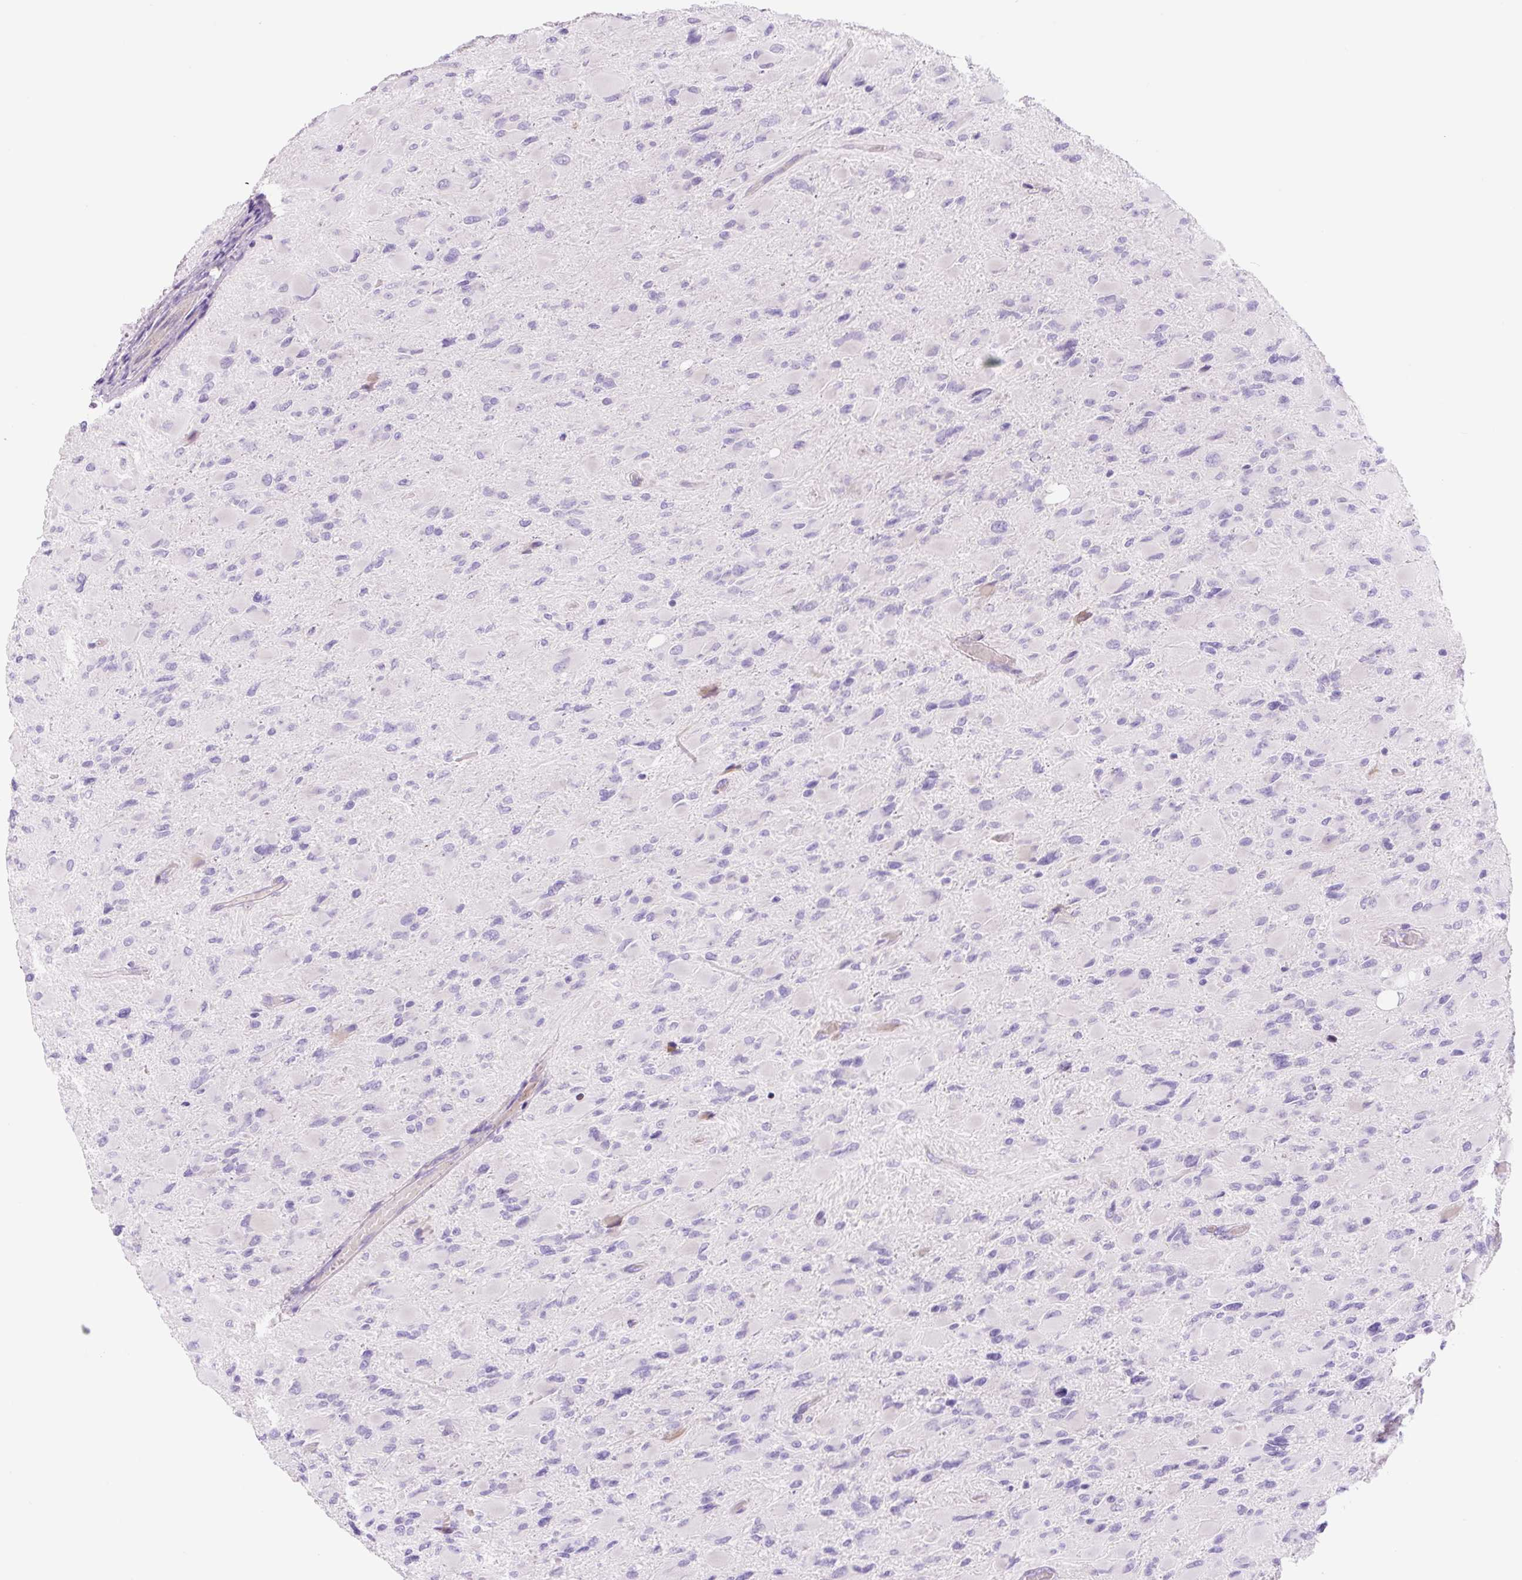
{"staining": {"intensity": "negative", "quantity": "none", "location": "none"}, "tissue": "glioma", "cell_type": "Tumor cells", "image_type": "cancer", "snomed": [{"axis": "morphology", "description": "Glioma, malignant, High grade"}, {"axis": "topography", "description": "Cerebral cortex"}], "caption": "Tumor cells show no significant protein positivity in malignant high-grade glioma.", "gene": "ZNF121", "patient": {"sex": "female", "age": 36}}